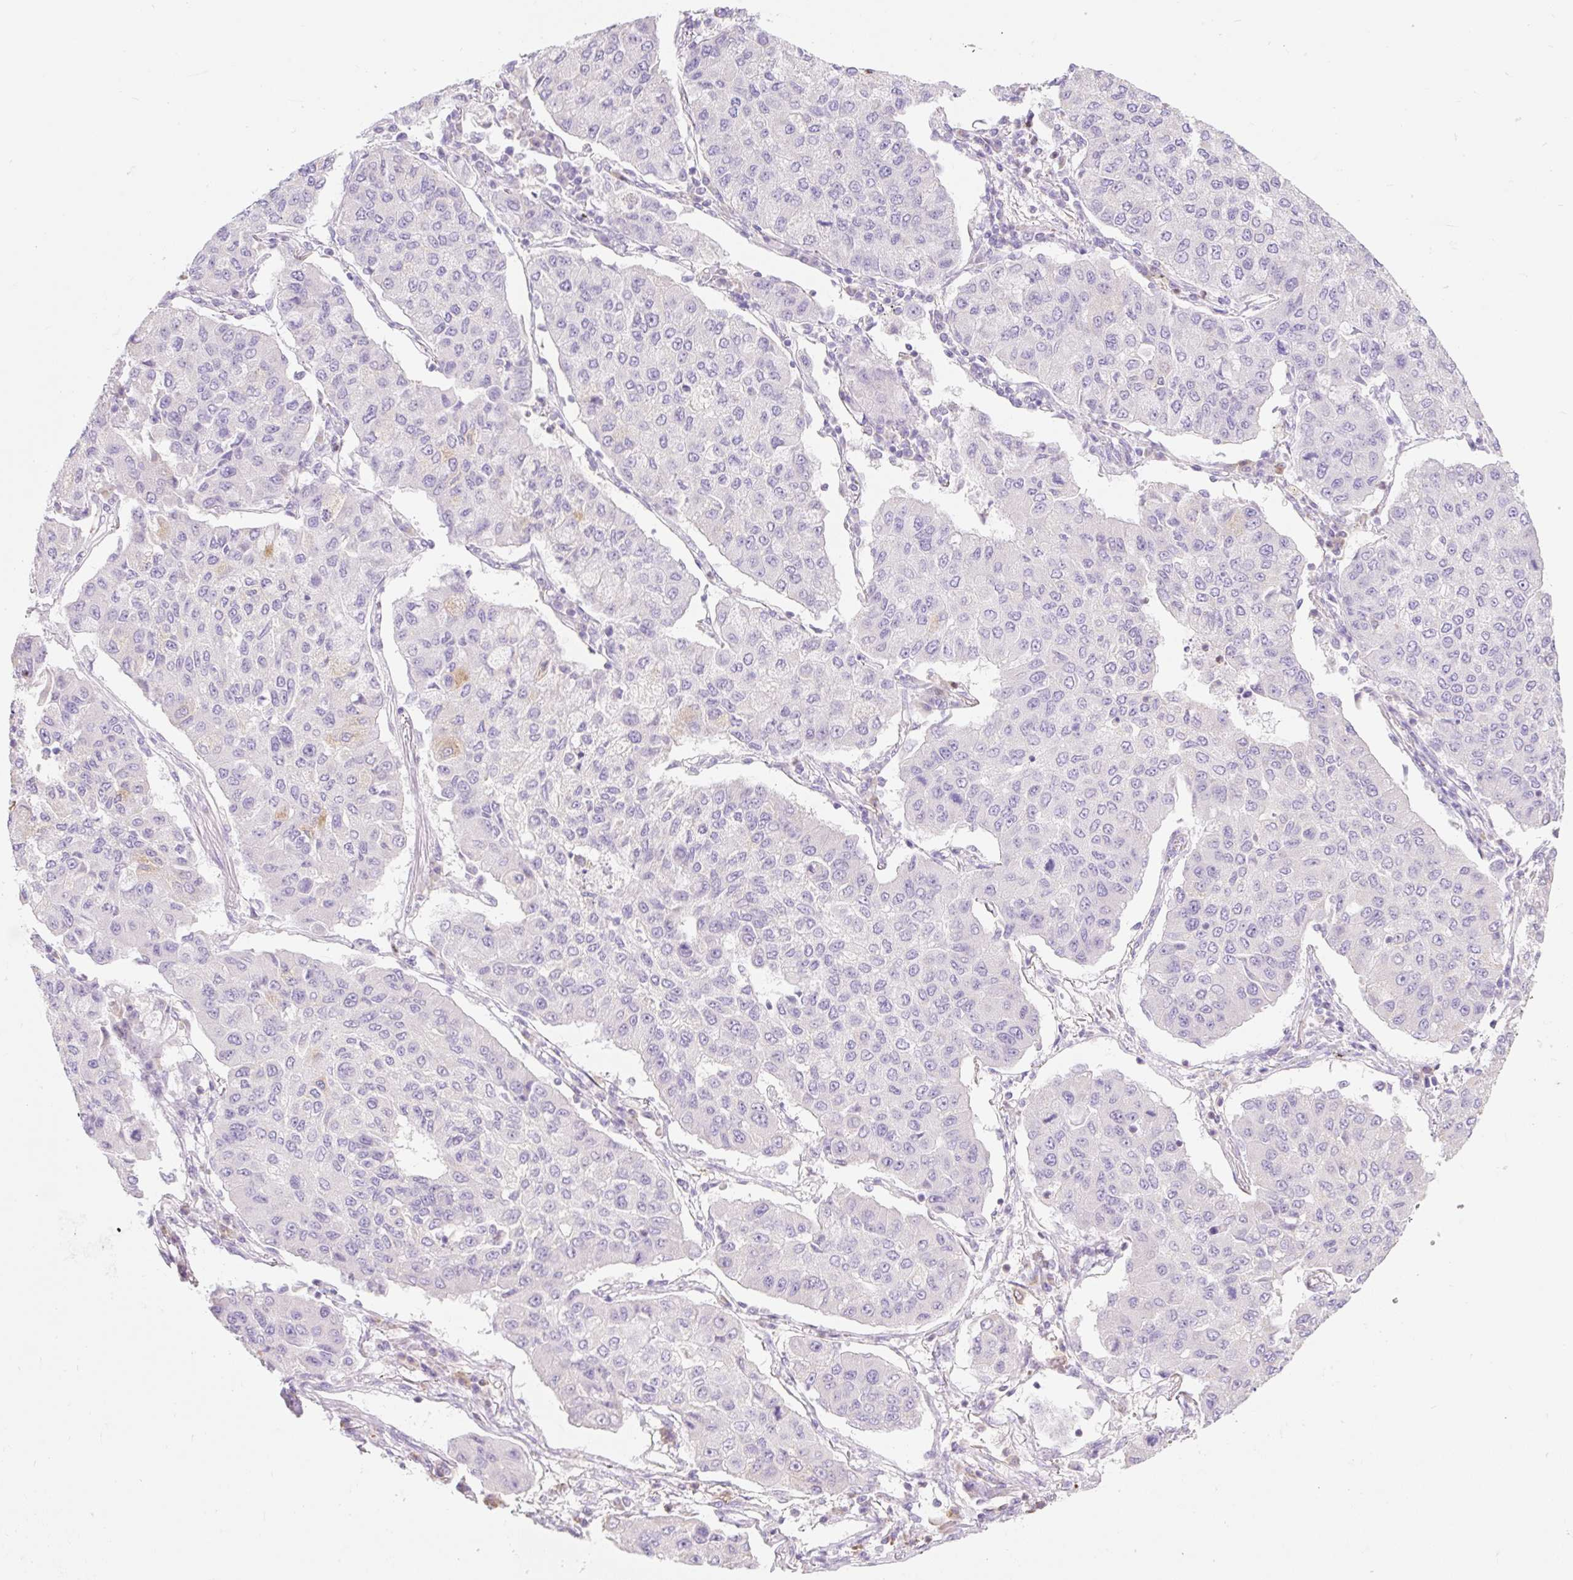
{"staining": {"intensity": "negative", "quantity": "none", "location": "none"}, "tissue": "lung cancer", "cell_type": "Tumor cells", "image_type": "cancer", "snomed": [{"axis": "morphology", "description": "Squamous cell carcinoma, NOS"}, {"axis": "topography", "description": "Lung"}], "caption": "The image shows no significant positivity in tumor cells of lung cancer (squamous cell carcinoma). Brightfield microscopy of immunohistochemistry (IHC) stained with DAB (3,3'-diaminobenzidine) (brown) and hematoxylin (blue), captured at high magnification.", "gene": "DHX35", "patient": {"sex": "male", "age": 74}}